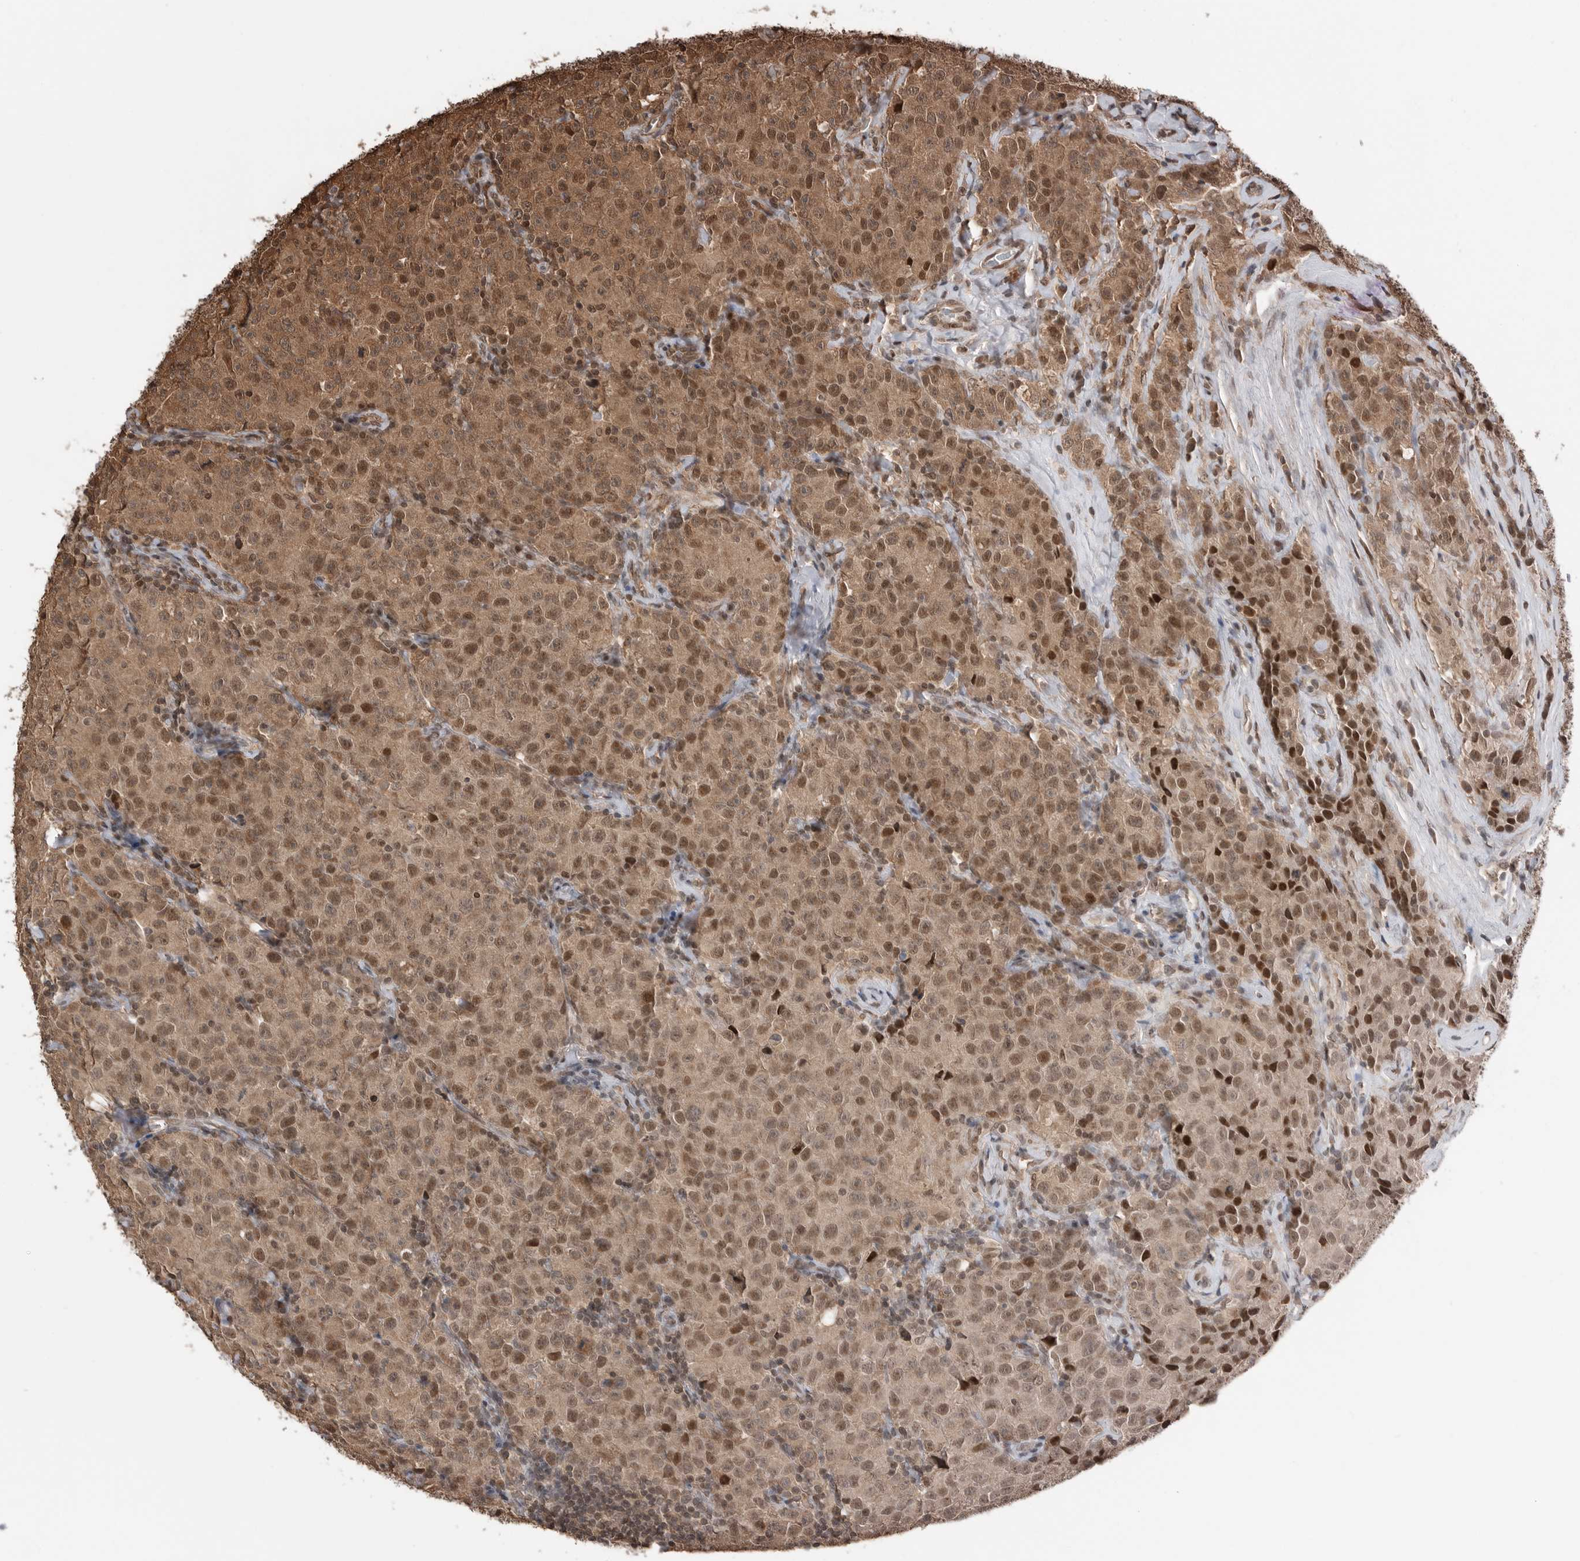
{"staining": {"intensity": "strong", "quantity": "25%-75%", "location": "cytoplasmic/membranous,nuclear"}, "tissue": "testis cancer", "cell_type": "Tumor cells", "image_type": "cancer", "snomed": [{"axis": "morphology", "description": "Seminoma, NOS"}, {"axis": "morphology", "description": "Carcinoma, Embryonal, NOS"}, {"axis": "topography", "description": "Testis"}], "caption": "The histopathology image shows staining of testis seminoma, revealing strong cytoplasmic/membranous and nuclear protein expression (brown color) within tumor cells.", "gene": "PEAK1", "patient": {"sex": "male", "age": 43}}